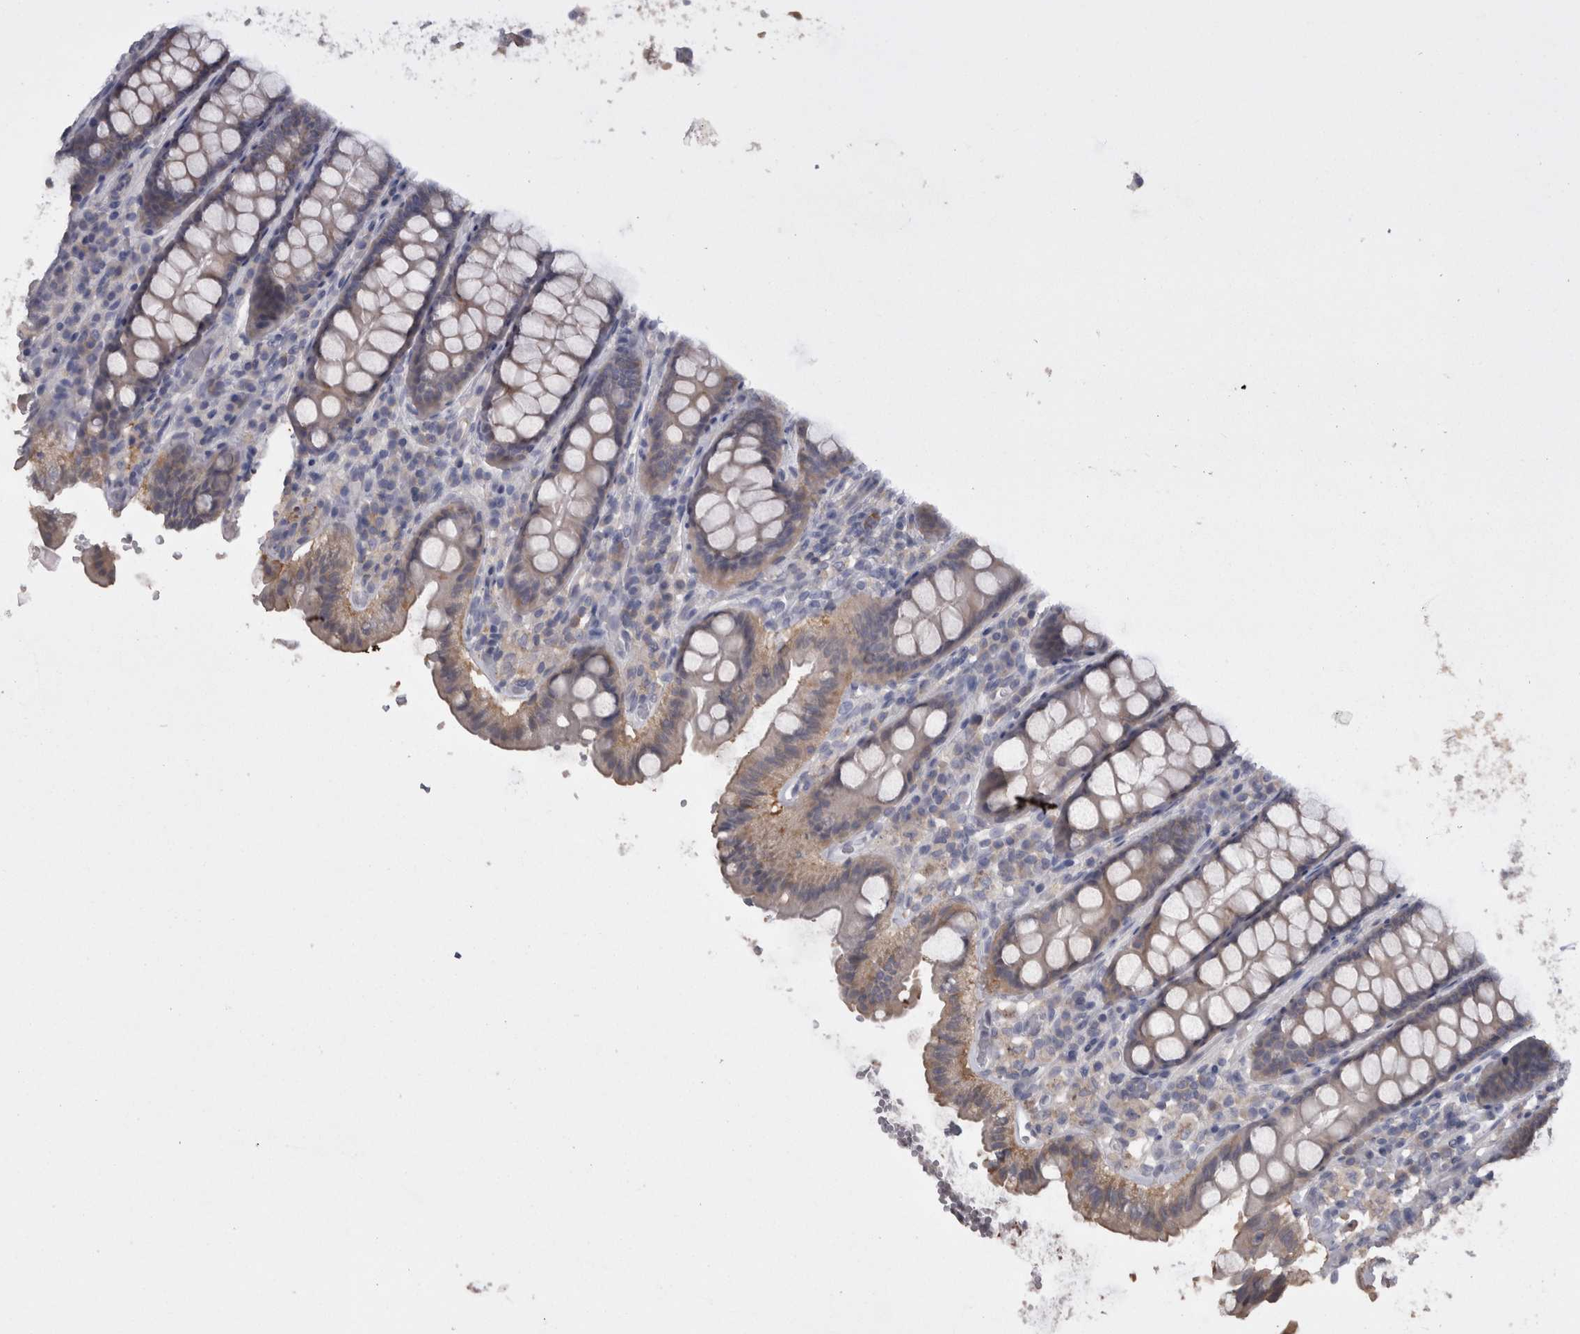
{"staining": {"intensity": "negative", "quantity": "none", "location": "none"}, "tissue": "colon", "cell_type": "Endothelial cells", "image_type": "normal", "snomed": [{"axis": "morphology", "description": "Normal tissue, NOS"}, {"axis": "topography", "description": "Colon"}, {"axis": "topography", "description": "Peripheral nerve tissue"}], "caption": "This is a histopathology image of immunohistochemistry staining of unremarkable colon, which shows no expression in endothelial cells.", "gene": "CAMK2D", "patient": {"sex": "female", "age": 61}}